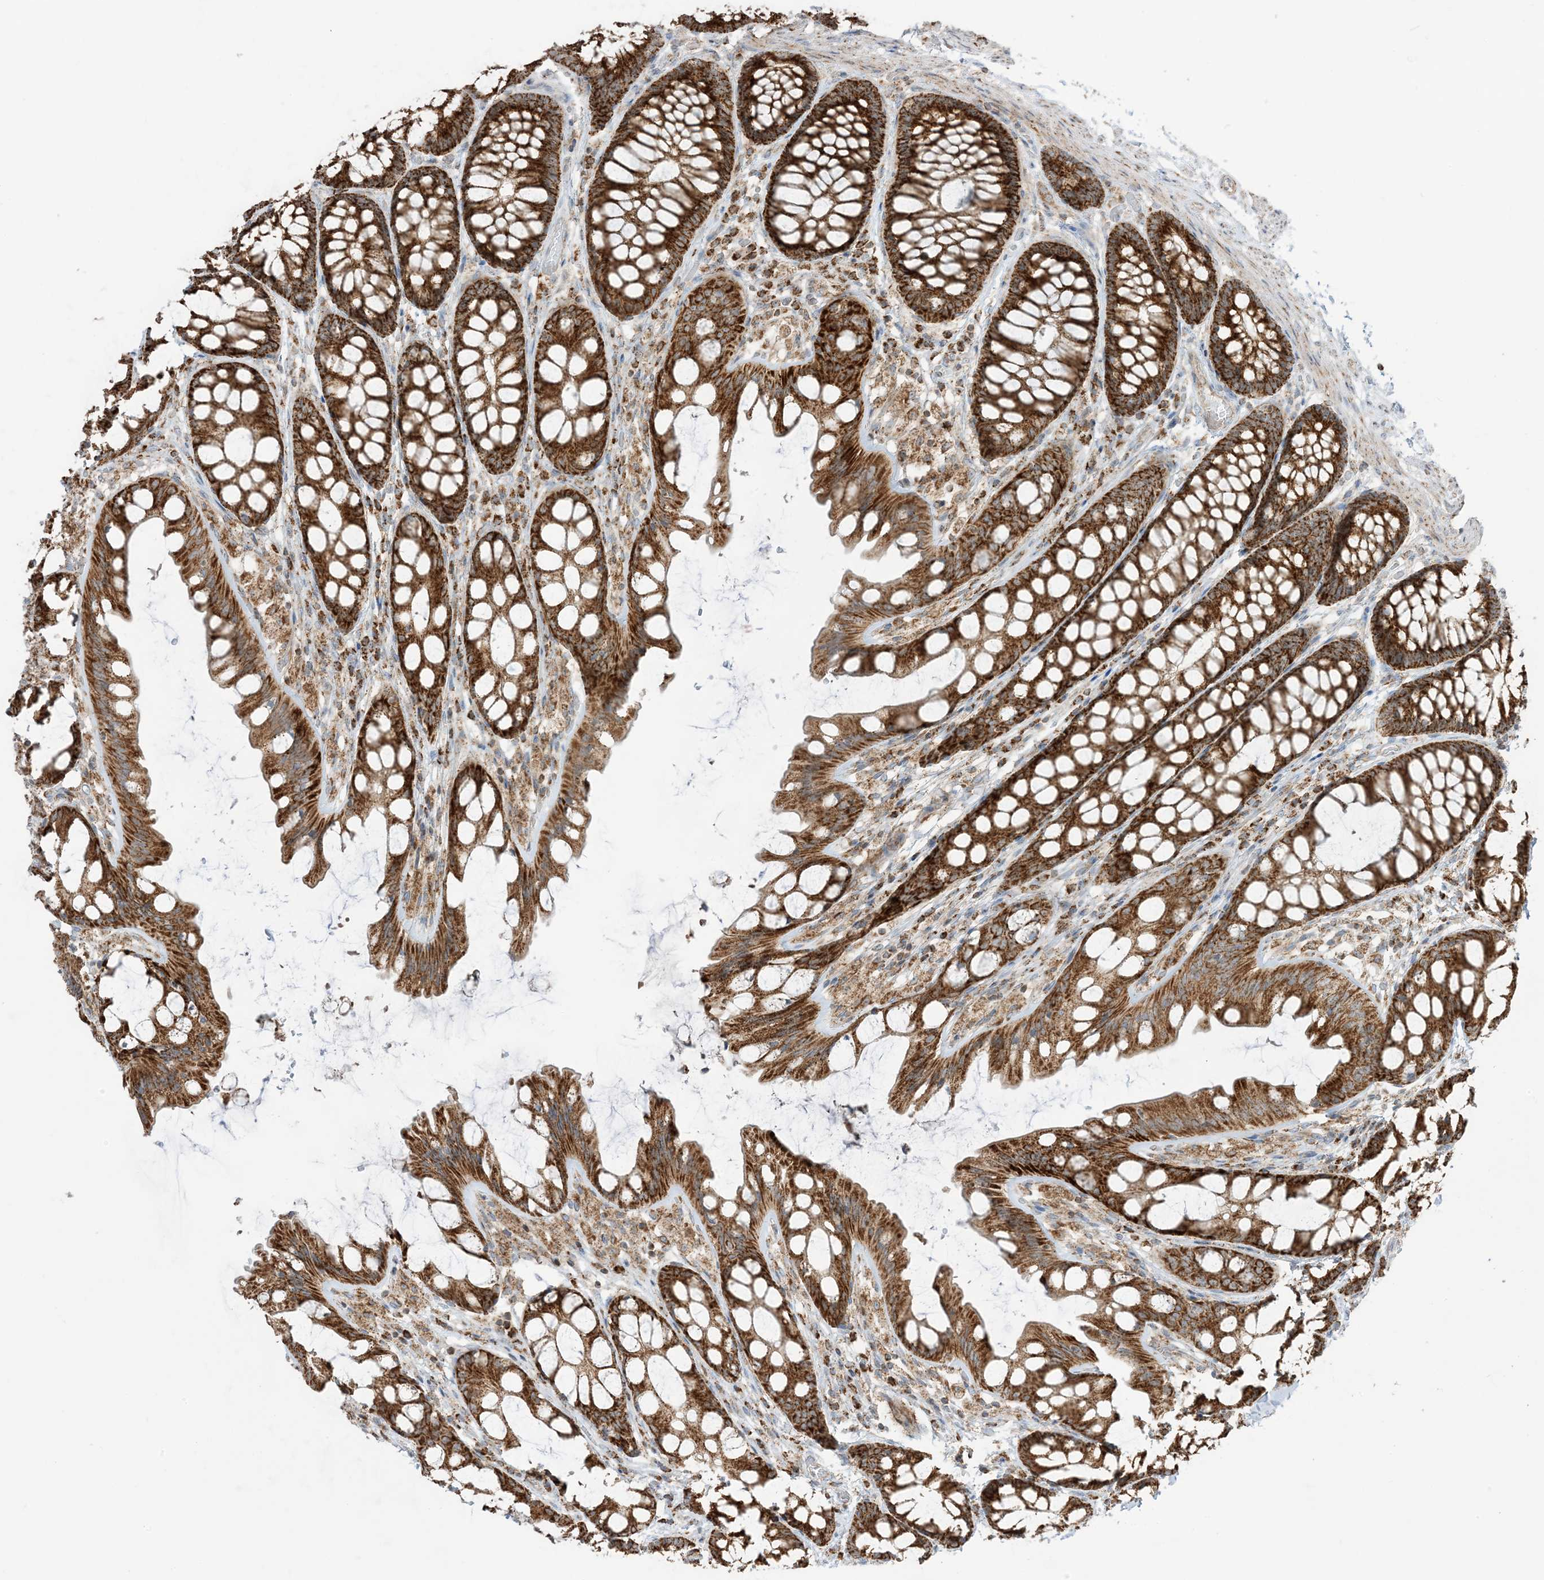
{"staining": {"intensity": "moderate", "quantity": ">75%", "location": "cytoplasmic/membranous"}, "tissue": "colon", "cell_type": "Endothelial cells", "image_type": "normal", "snomed": [{"axis": "morphology", "description": "Normal tissue, NOS"}, {"axis": "topography", "description": "Colon"}], "caption": "Immunohistochemical staining of benign human colon demonstrates medium levels of moderate cytoplasmic/membranous expression in about >75% of endothelial cells.", "gene": "N4BP3", "patient": {"sex": "male", "age": 47}}